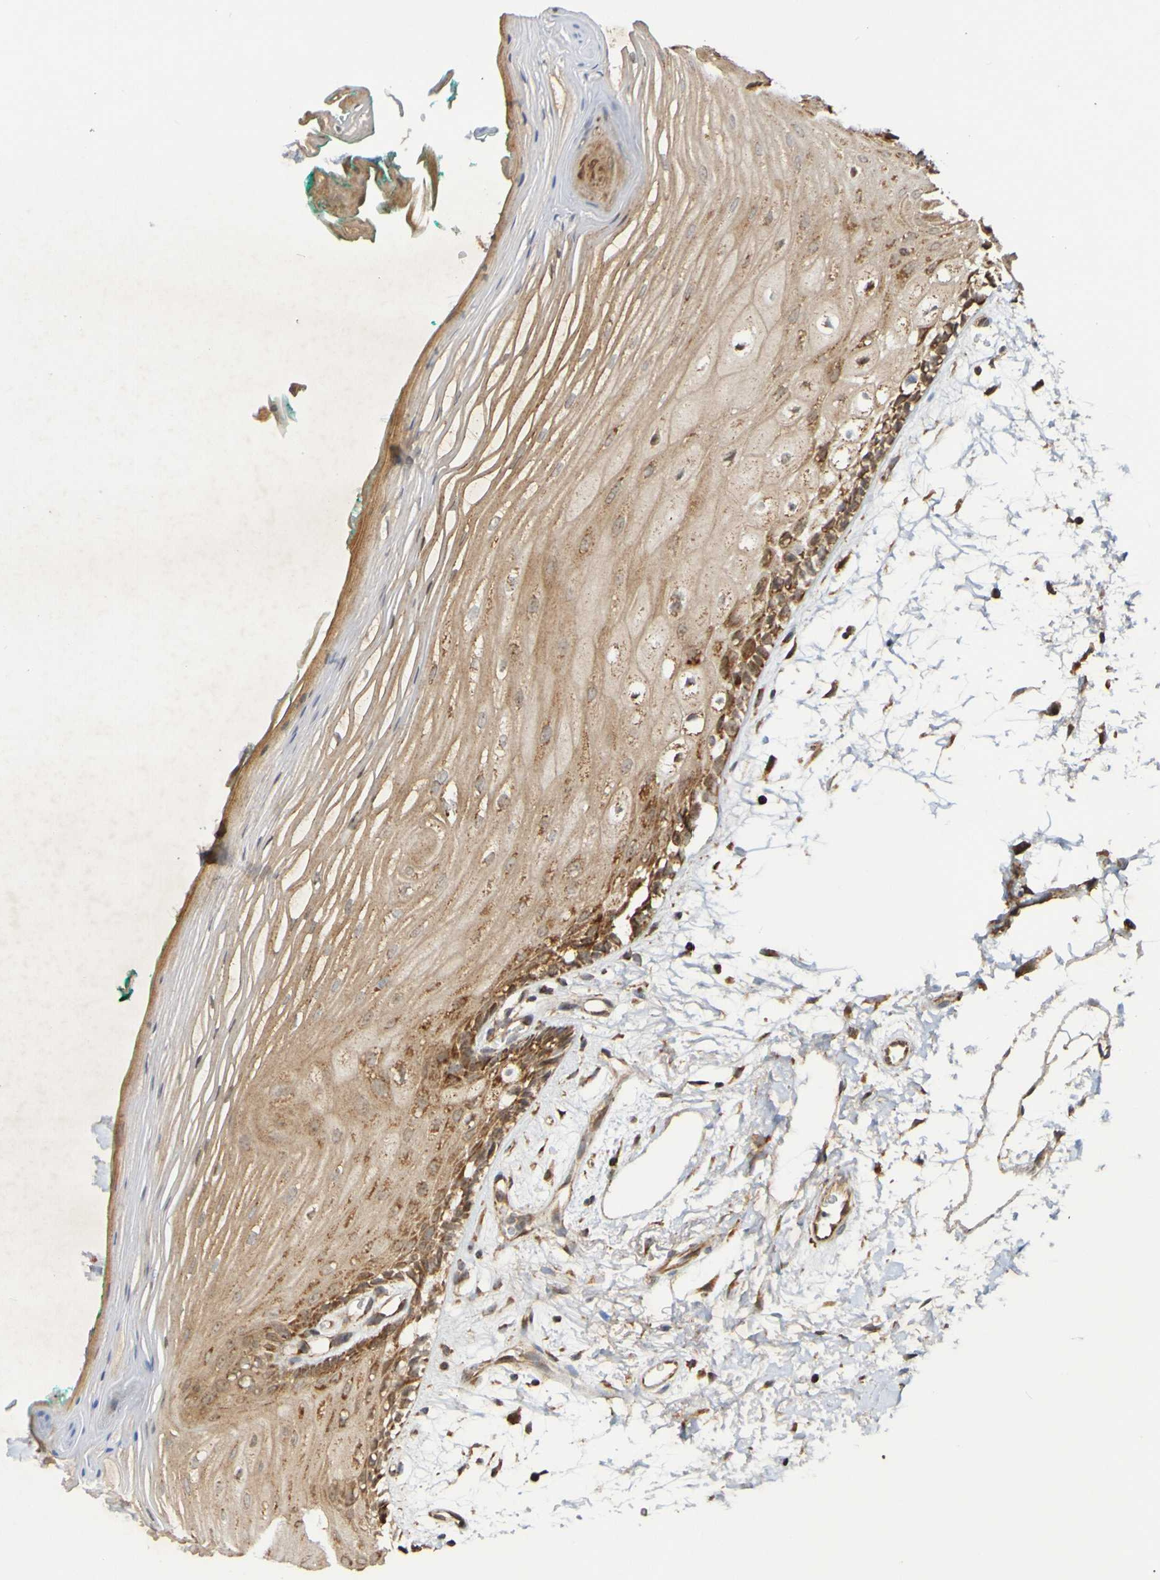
{"staining": {"intensity": "moderate", "quantity": ">75%", "location": "cytoplasmic/membranous"}, "tissue": "oral mucosa", "cell_type": "Squamous epithelial cells", "image_type": "normal", "snomed": [{"axis": "morphology", "description": "Normal tissue, NOS"}, {"axis": "topography", "description": "Skeletal muscle"}, {"axis": "topography", "description": "Oral tissue"}, {"axis": "topography", "description": "Peripheral nerve tissue"}], "caption": "The photomicrograph exhibits immunohistochemical staining of normal oral mucosa. There is moderate cytoplasmic/membranous staining is seen in about >75% of squamous epithelial cells.", "gene": "TMBIM1", "patient": {"sex": "female", "age": 84}}